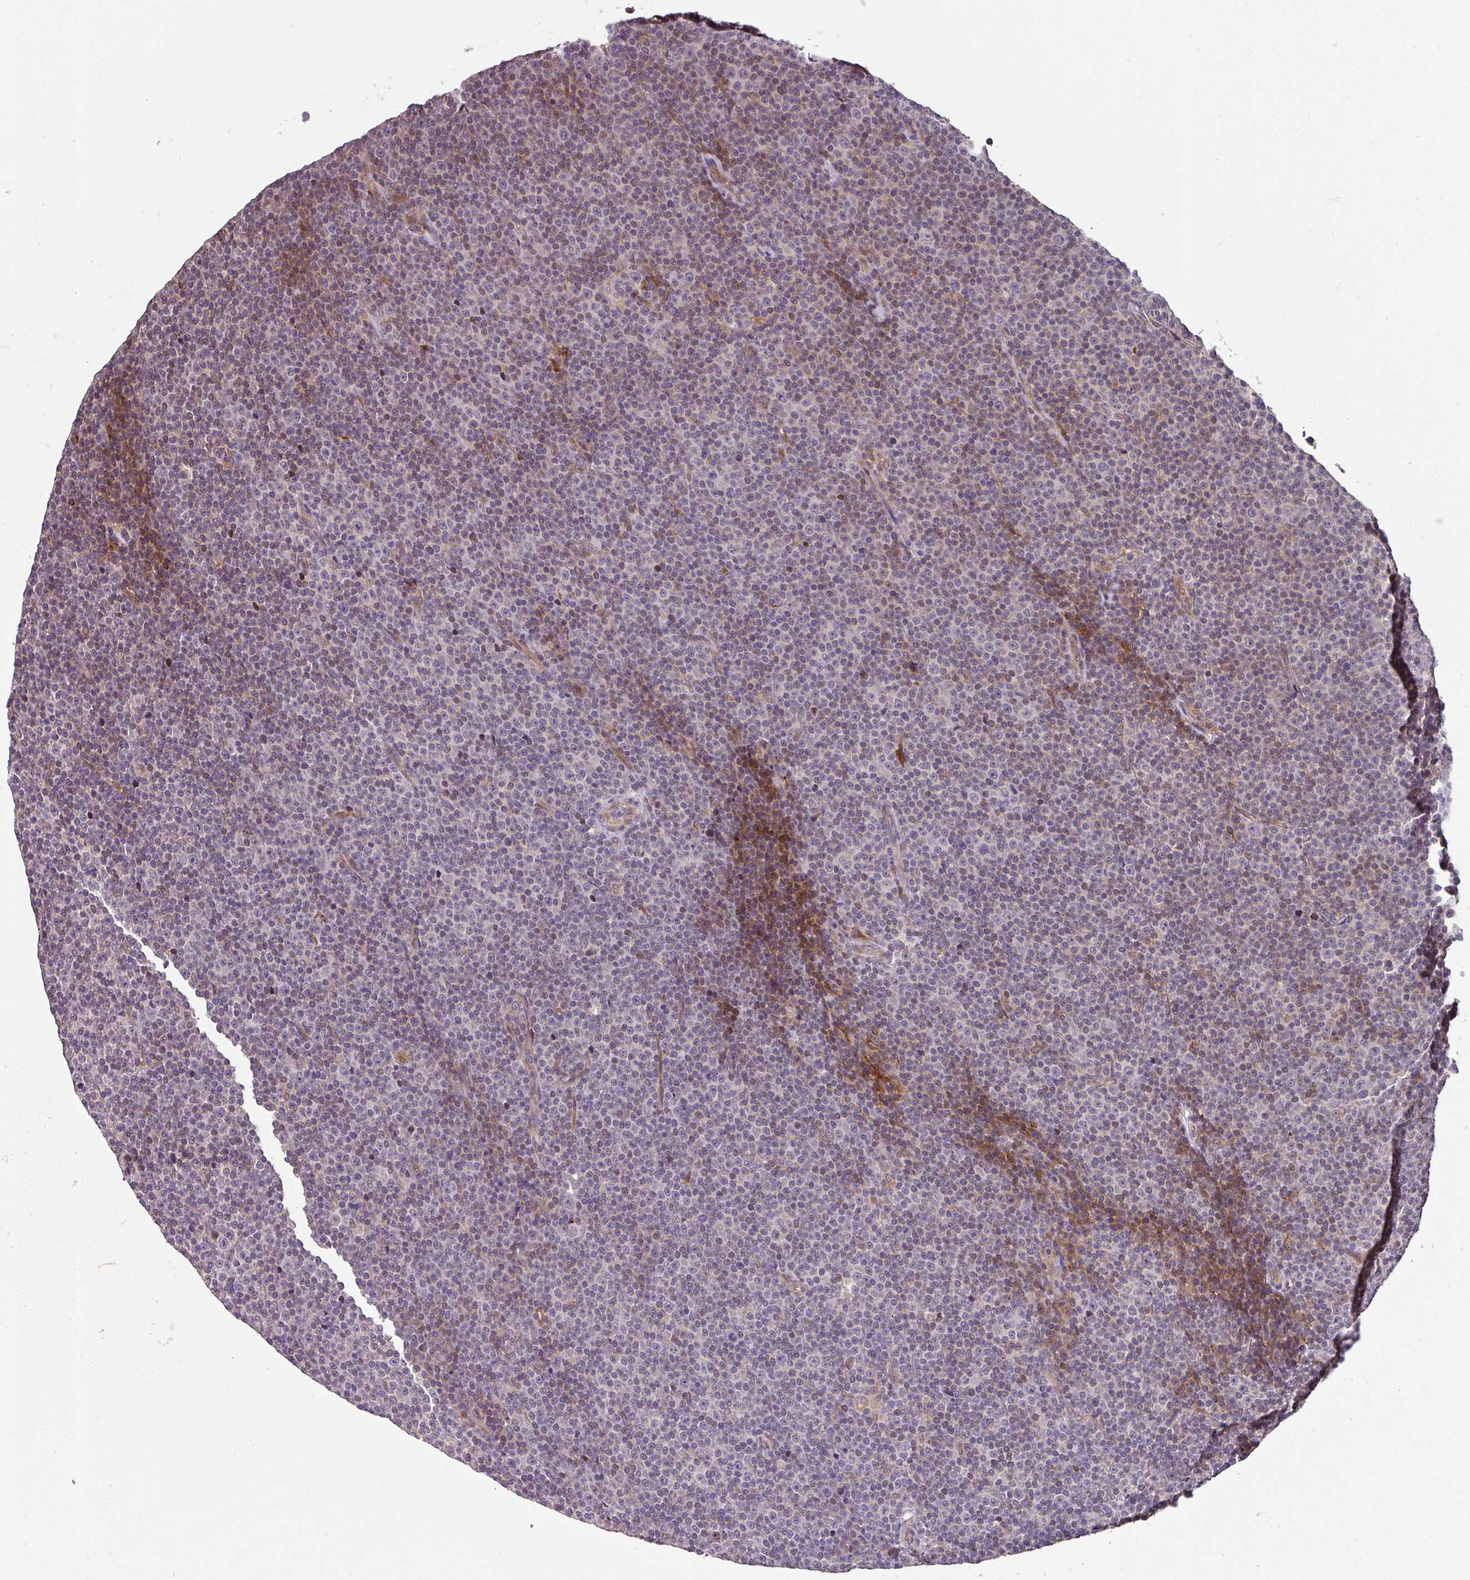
{"staining": {"intensity": "weak", "quantity": "<25%", "location": "cytoplasmic/membranous"}, "tissue": "lymphoma", "cell_type": "Tumor cells", "image_type": "cancer", "snomed": [{"axis": "morphology", "description": "Malignant lymphoma, non-Hodgkin's type, Low grade"}, {"axis": "topography", "description": "Lymph node"}], "caption": "Tumor cells show no significant protein positivity in malignant lymphoma, non-Hodgkin's type (low-grade).", "gene": "SPCS3", "patient": {"sex": "female", "age": 67}}